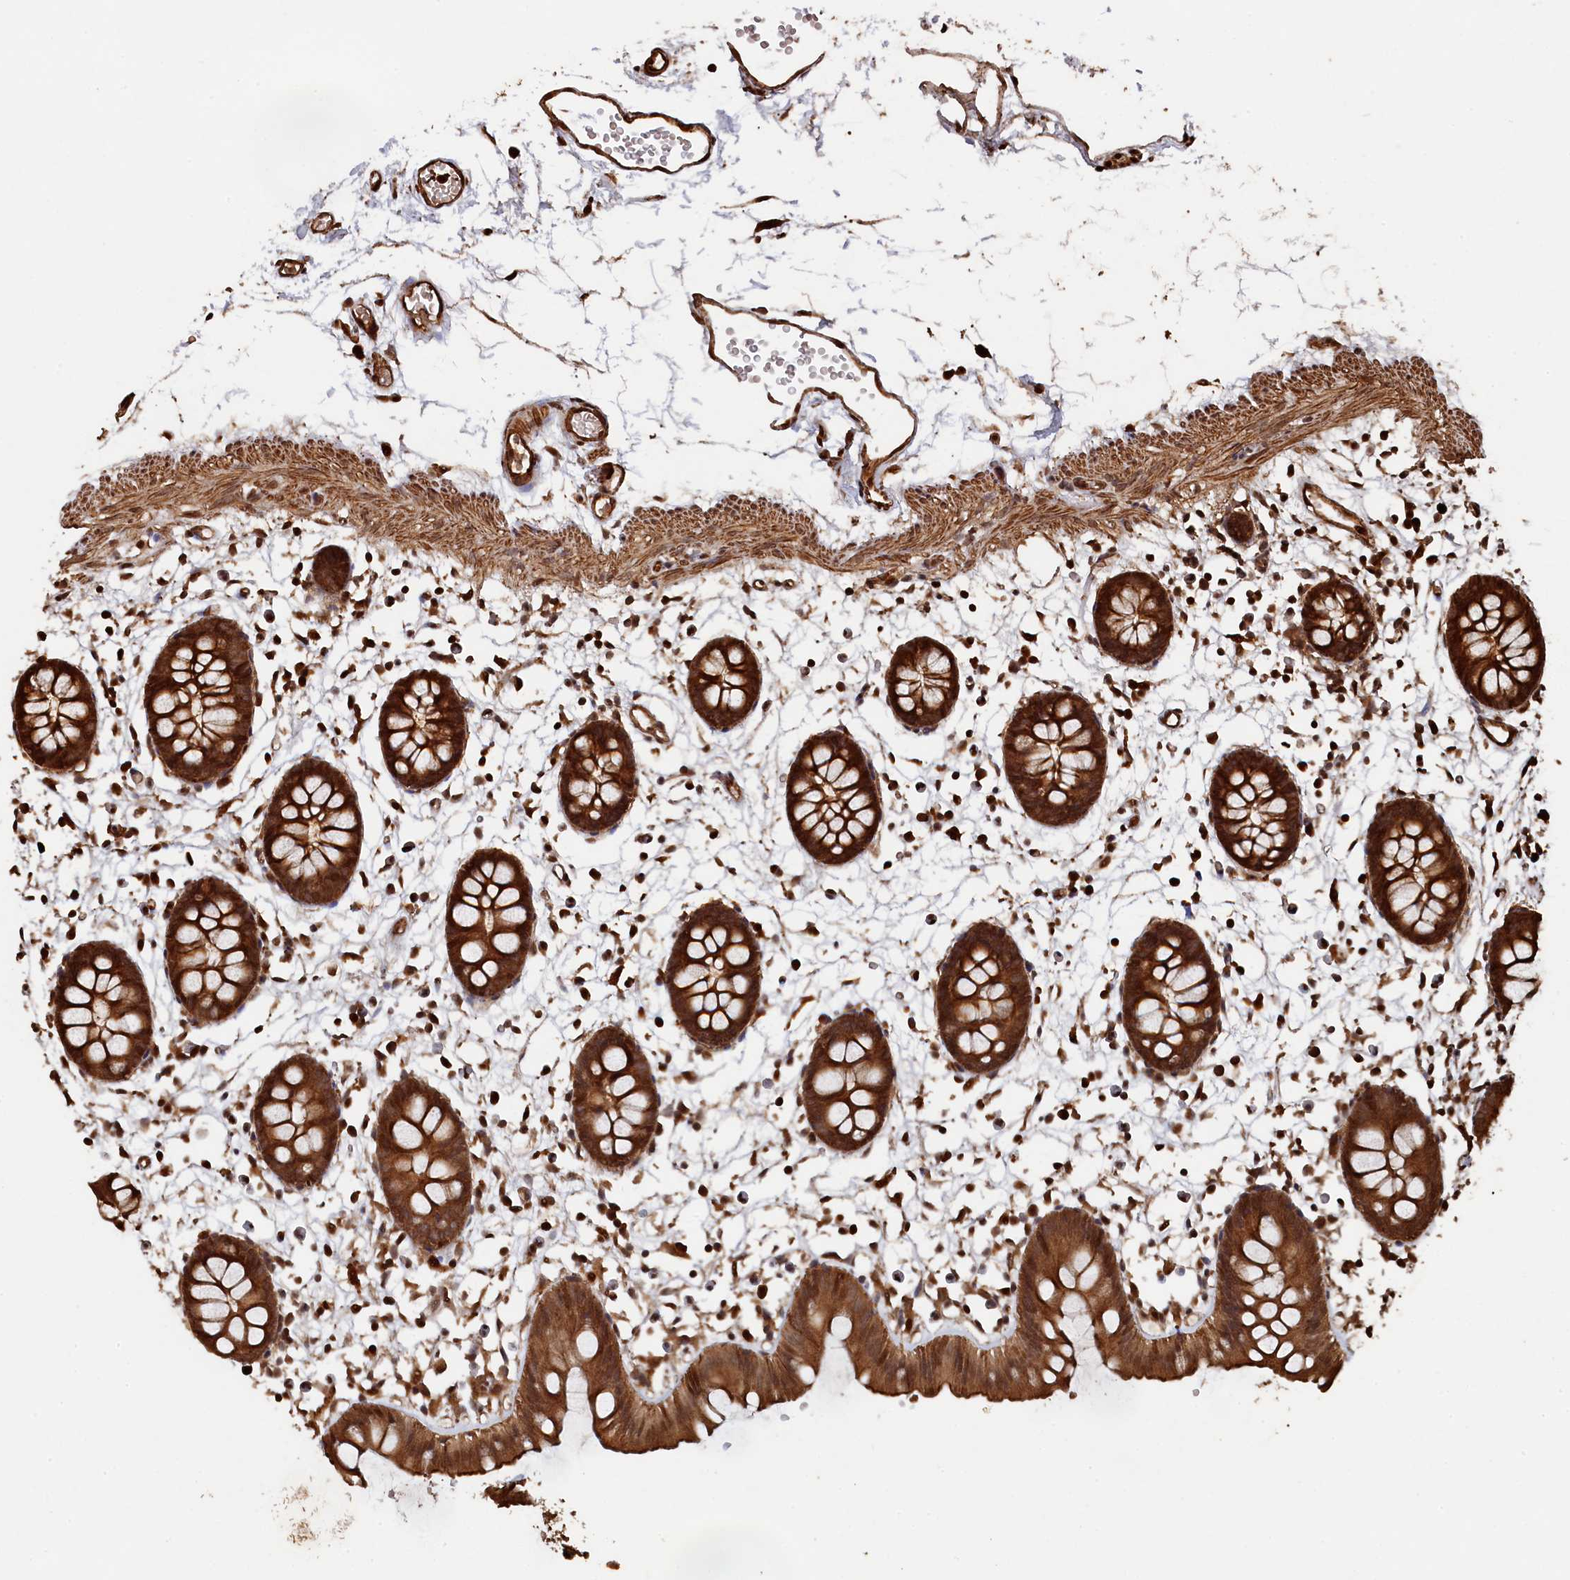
{"staining": {"intensity": "strong", "quantity": ">75%", "location": "cytoplasmic/membranous"}, "tissue": "colon", "cell_type": "Endothelial cells", "image_type": "normal", "snomed": [{"axis": "morphology", "description": "Normal tissue, NOS"}, {"axis": "topography", "description": "Colon"}], "caption": "Immunohistochemical staining of unremarkable human colon demonstrates high levels of strong cytoplasmic/membranous expression in about >75% of endothelial cells. The staining is performed using DAB (3,3'-diaminobenzidine) brown chromogen to label protein expression. The nuclei are counter-stained blue using hematoxylin.", "gene": "PIGN", "patient": {"sex": "male", "age": 56}}